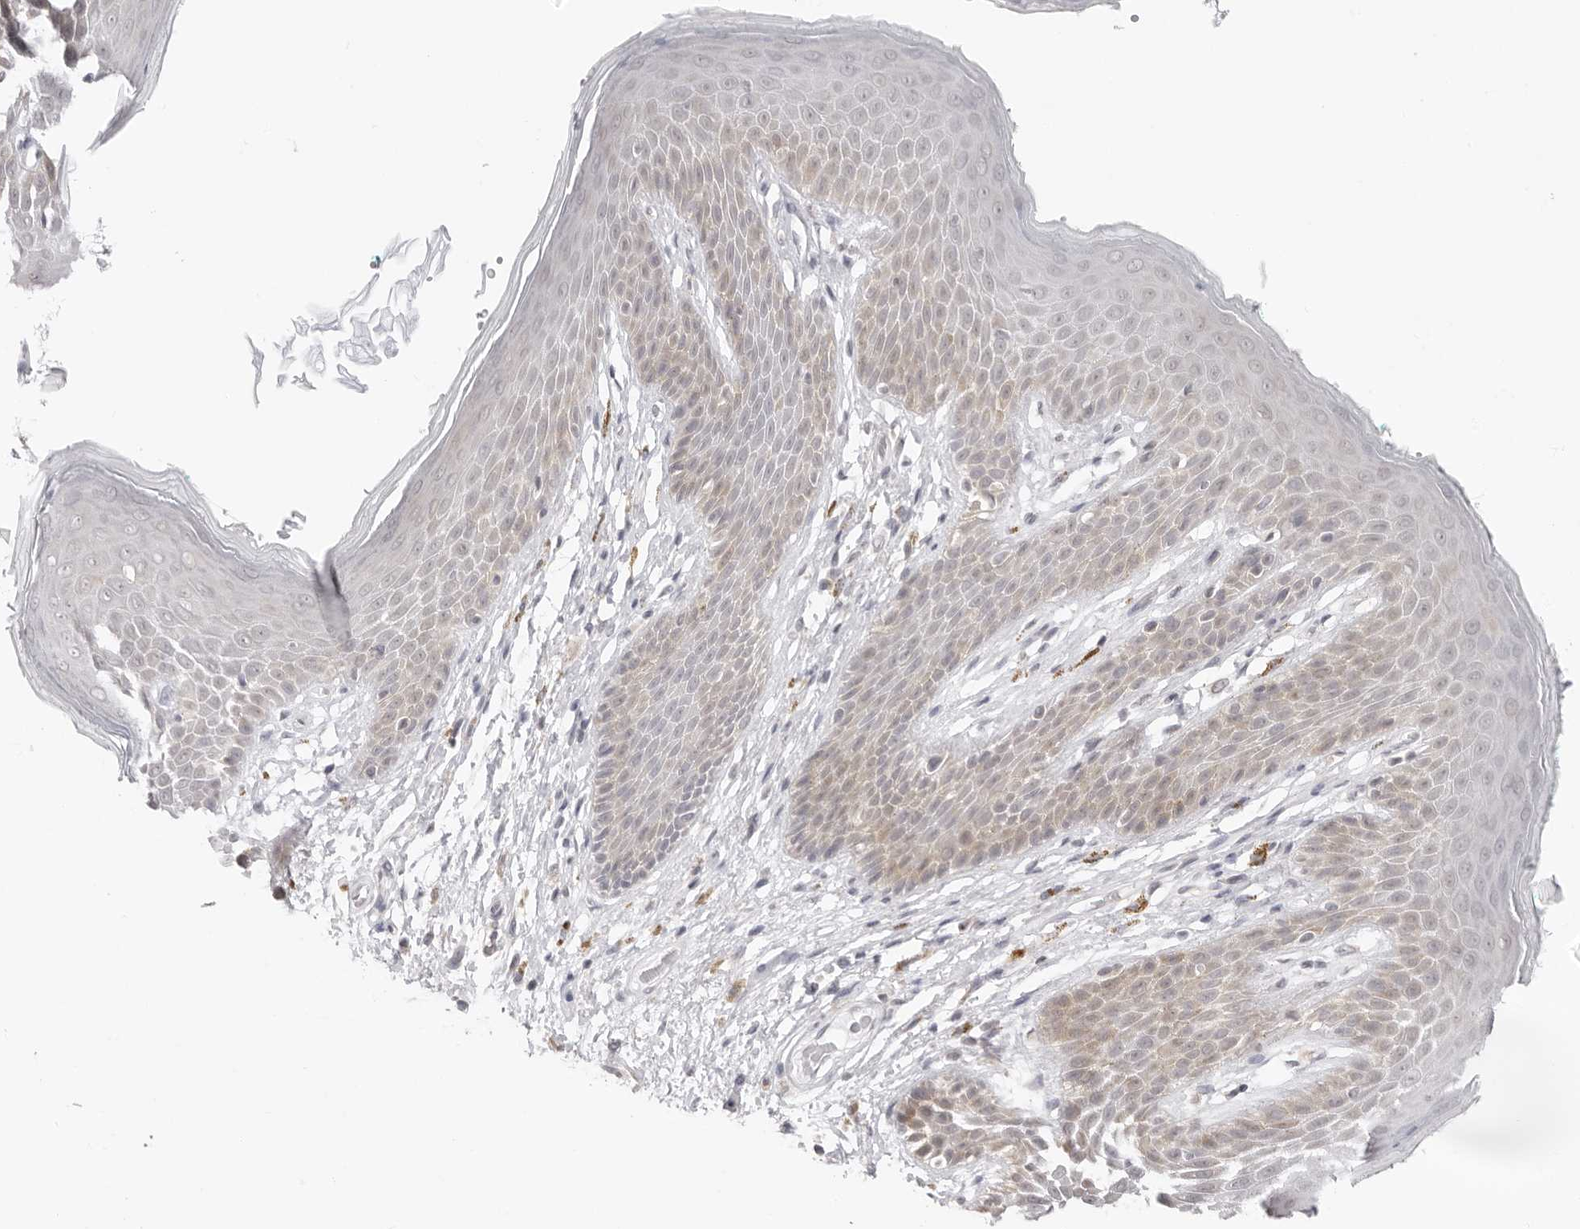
{"staining": {"intensity": "weak", "quantity": "25%-75%", "location": "cytoplasmic/membranous"}, "tissue": "skin", "cell_type": "Epidermal cells", "image_type": "normal", "snomed": [{"axis": "morphology", "description": "Normal tissue, NOS"}, {"axis": "topography", "description": "Anal"}], "caption": "Skin stained for a protein displays weak cytoplasmic/membranous positivity in epidermal cells. The staining was performed using DAB, with brown indicating positive protein expression. Nuclei are stained blue with hematoxylin.", "gene": "FDPS", "patient": {"sex": "male", "age": 74}}